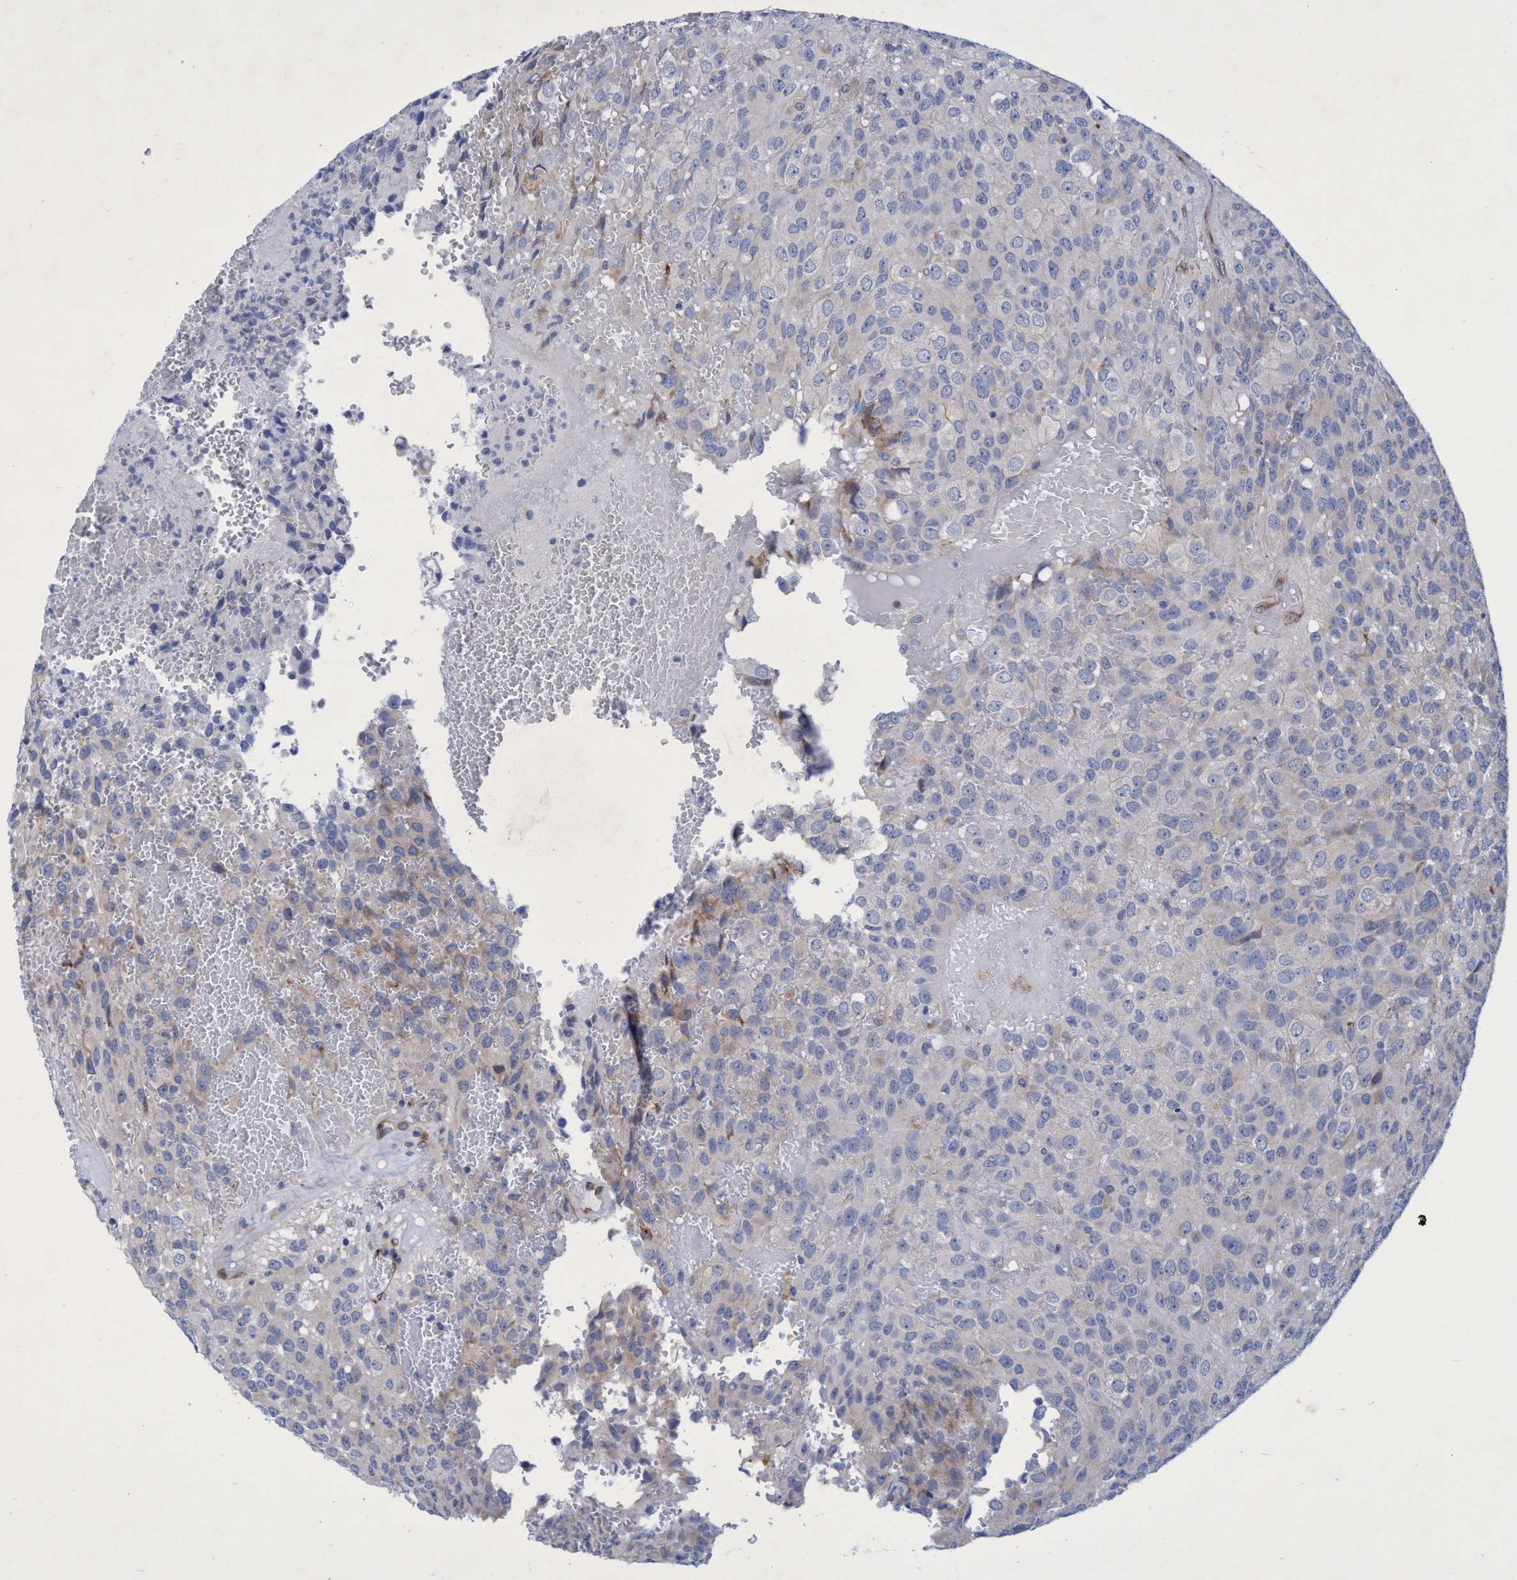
{"staining": {"intensity": "negative", "quantity": "none", "location": "none"}, "tissue": "glioma", "cell_type": "Tumor cells", "image_type": "cancer", "snomed": [{"axis": "morphology", "description": "Glioma, malignant, High grade"}, {"axis": "topography", "description": "Brain"}], "caption": "Tumor cells are negative for protein expression in human glioma.", "gene": "R3HCC1", "patient": {"sex": "male", "age": 32}}